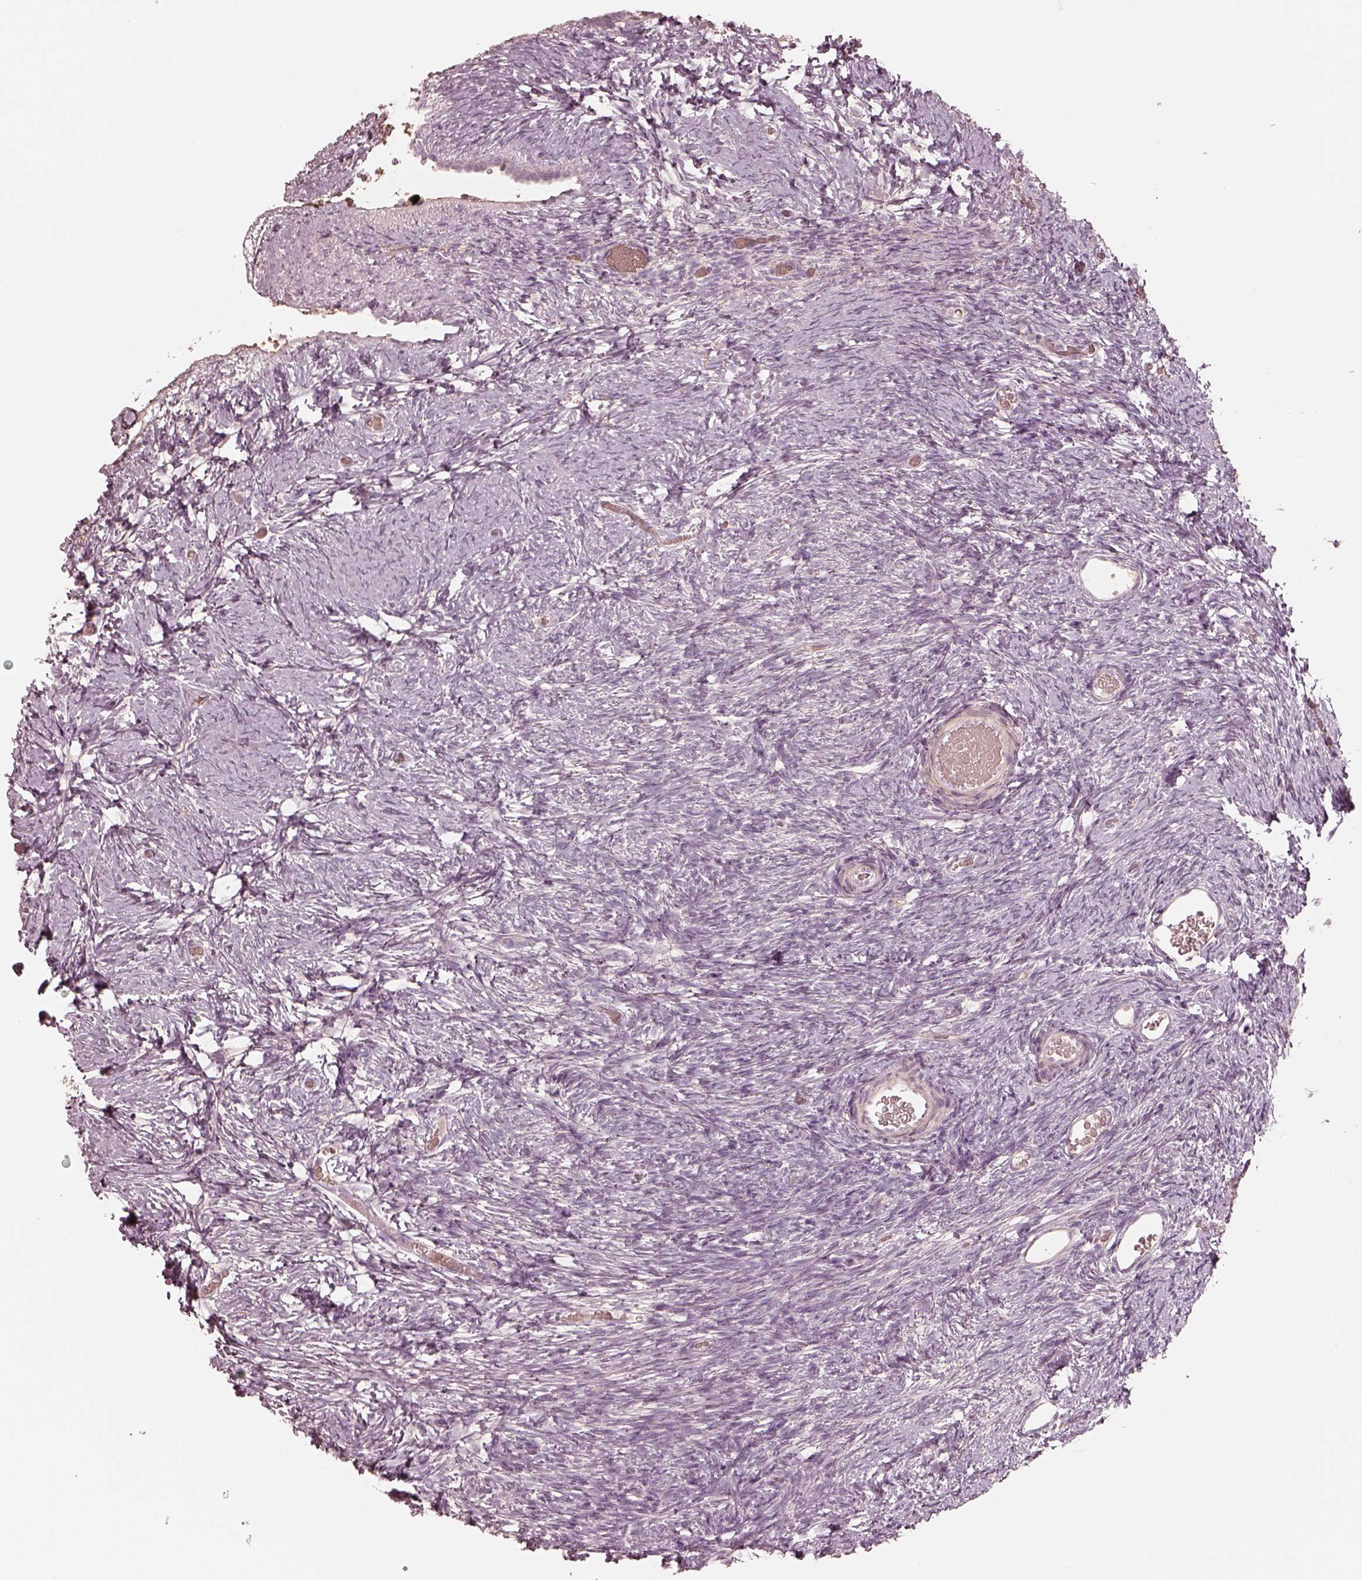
{"staining": {"intensity": "negative", "quantity": "none", "location": "none"}, "tissue": "ovary", "cell_type": "Ovarian stroma cells", "image_type": "normal", "snomed": [{"axis": "morphology", "description": "Normal tissue, NOS"}, {"axis": "topography", "description": "Ovary"}], "caption": "IHC image of unremarkable ovary: ovary stained with DAB (3,3'-diaminobenzidine) reveals no significant protein staining in ovarian stroma cells. The staining is performed using DAB brown chromogen with nuclei counter-stained in using hematoxylin.", "gene": "KCNJ9", "patient": {"sex": "female", "age": 39}}